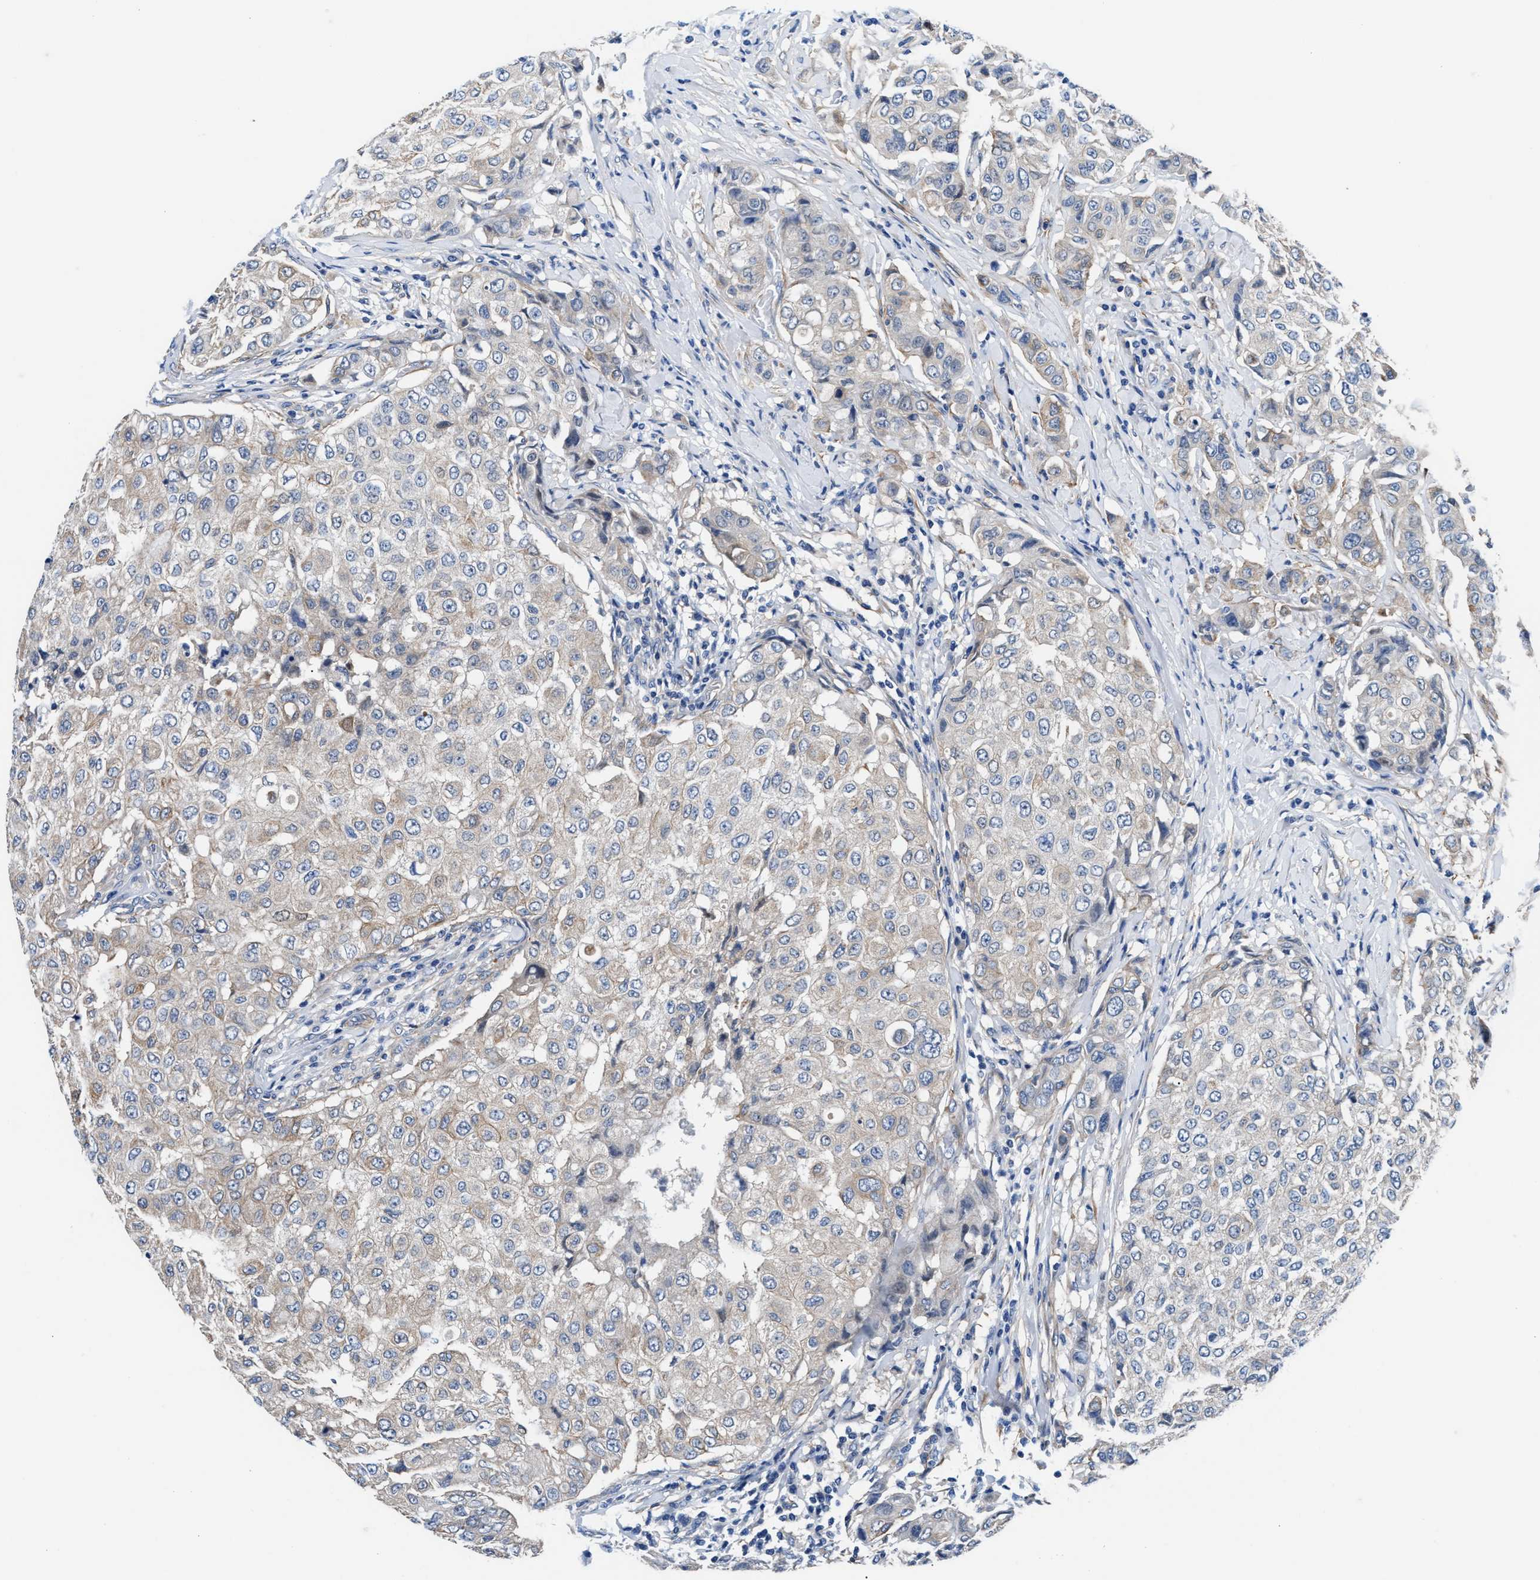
{"staining": {"intensity": "weak", "quantity": "<25%", "location": "cytoplasmic/membranous"}, "tissue": "breast cancer", "cell_type": "Tumor cells", "image_type": "cancer", "snomed": [{"axis": "morphology", "description": "Duct carcinoma"}, {"axis": "topography", "description": "Breast"}], "caption": "Tumor cells show no significant positivity in breast cancer (infiltrating ductal carcinoma).", "gene": "PARG", "patient": {"sex": "female", "age": 27}}